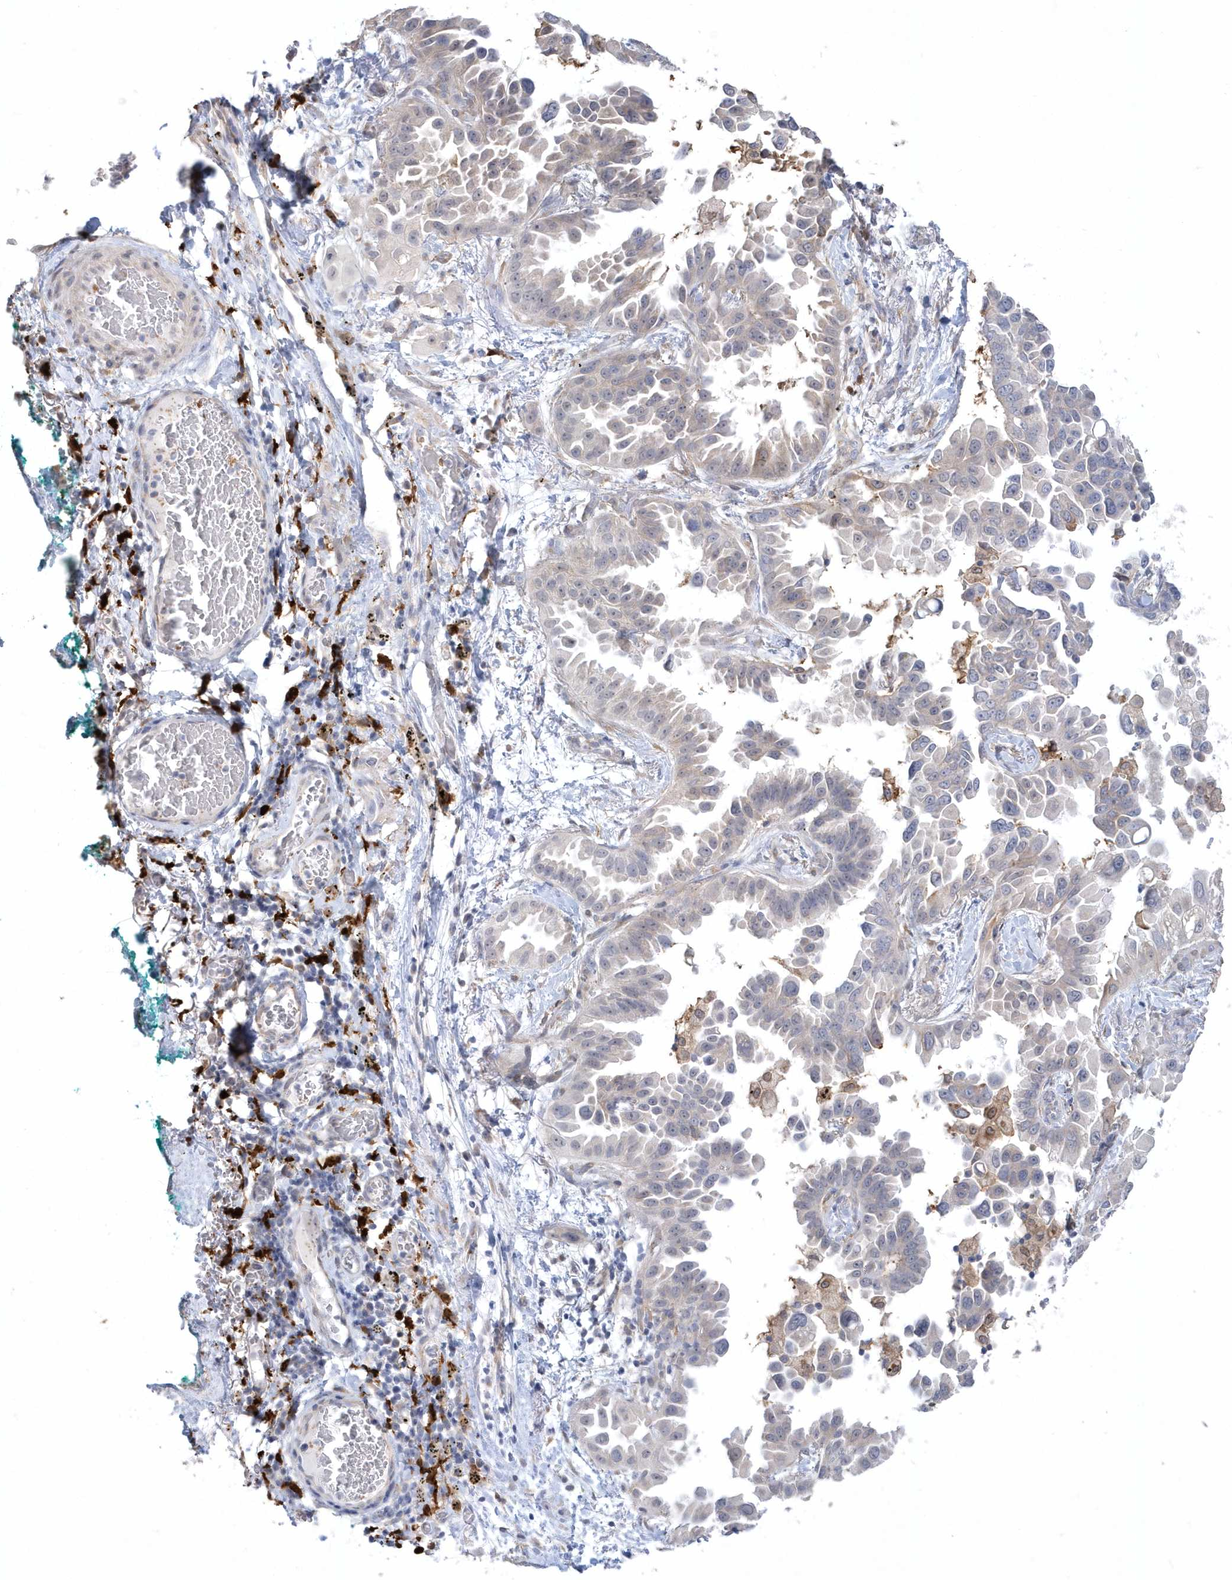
{"staining": {"intensity": "negative", "quantity": "none", "location": "none"}, "tissue": "lung cancer", "cell_type": "Tumor cells", "image_type": "cancer", "snomed": [{"axis": "morphology", "description": "Adenocarcinoma, NOS"}, {"axis": "topography", "description": "Lung"}], "caption": "Lung cancer (adenocarcinoma) stained for a protein using IHC reveals no staining tumor cells.", "gene": "TSPEAR", "patient": {"sex": "female", "age": 67}}